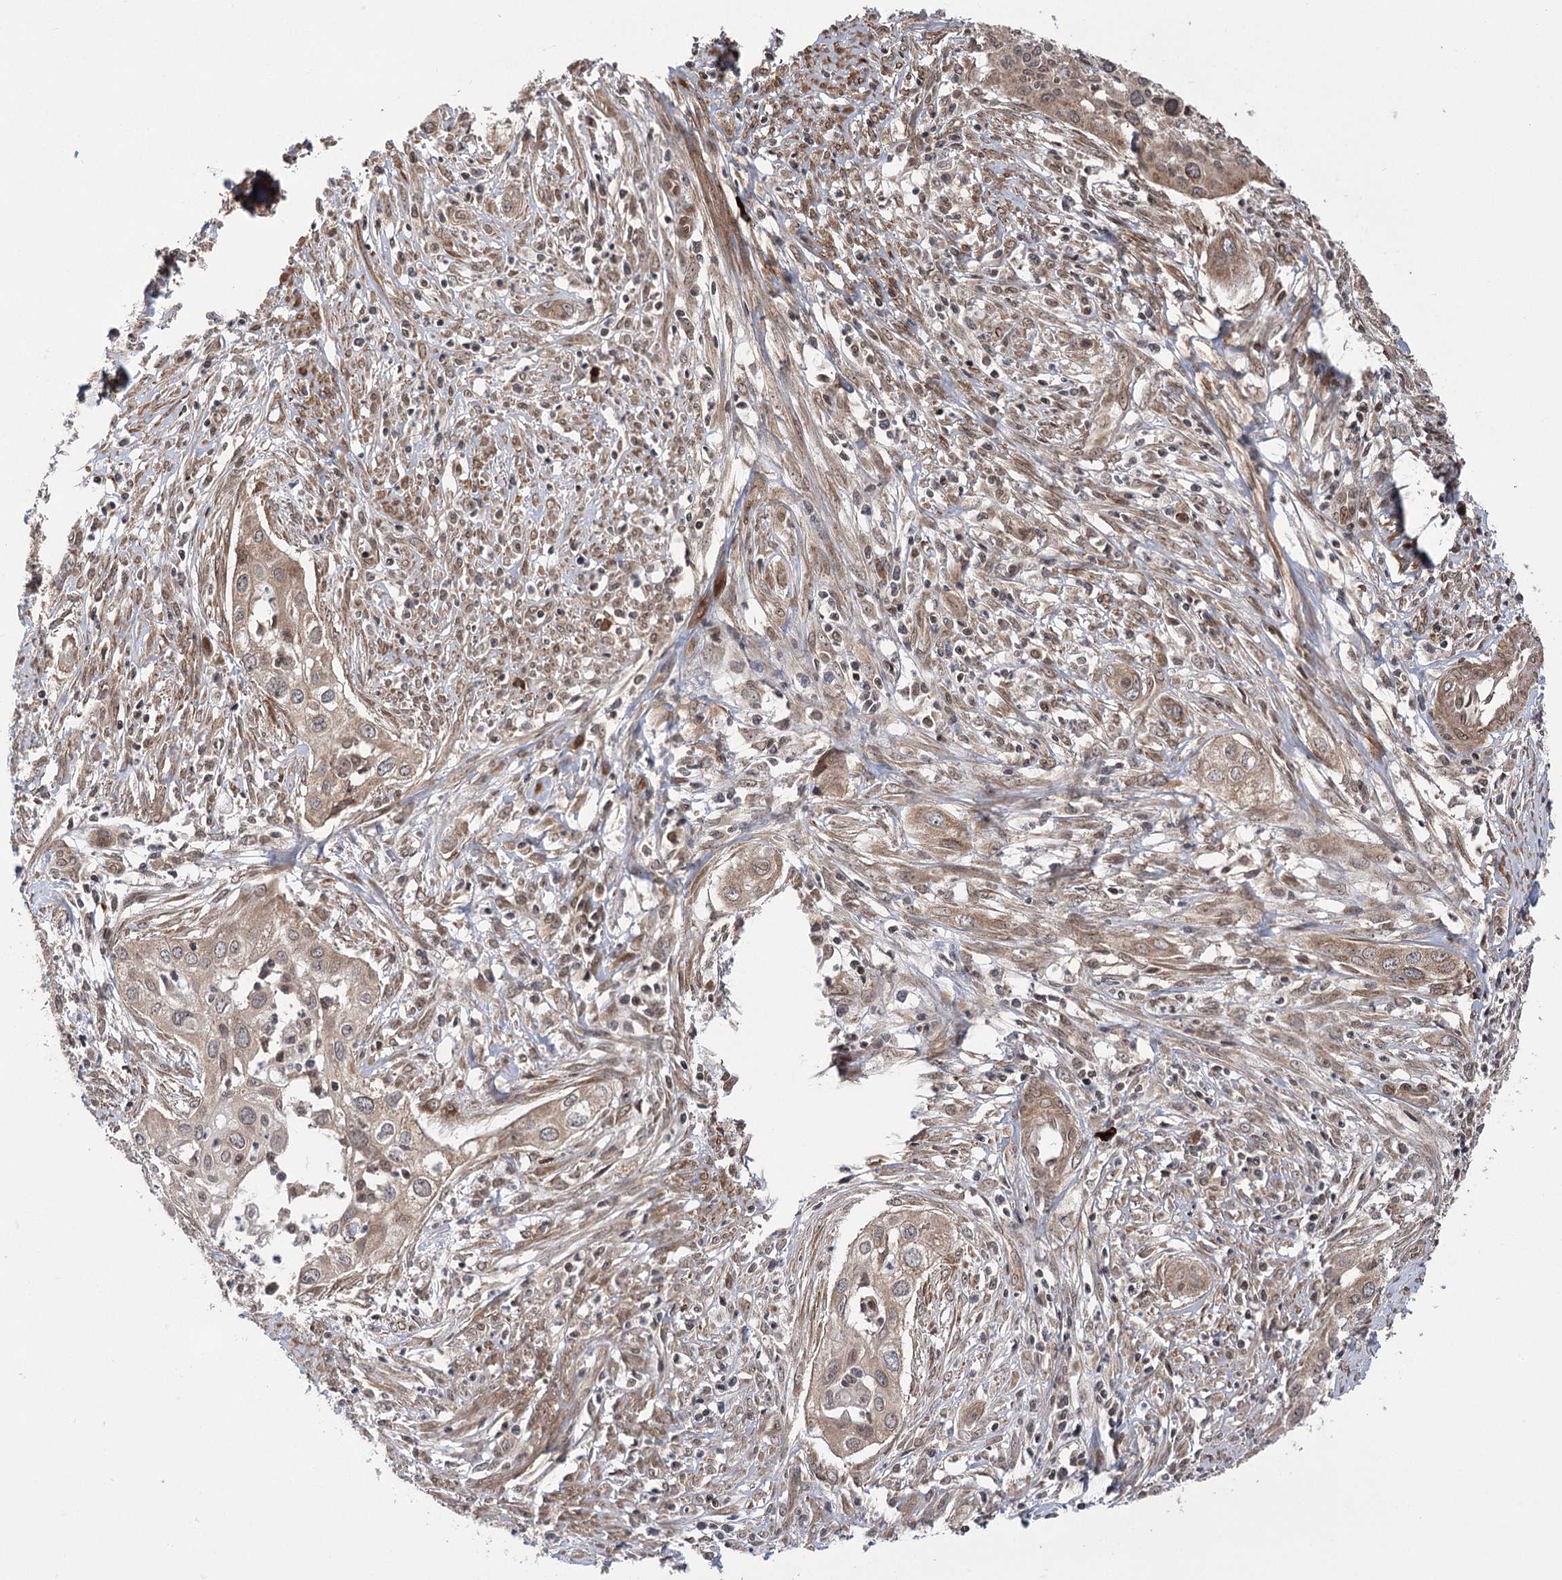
{"staining": {"intensity": "weak", "quantity": ">75%", "location": "cytoplasmic/membranous"}, "tissue": "cervical cancer", "cell_type": "Tumor cells", "image_type": "cancer", "snomed": [{"axis": "morphology", "description": "Squamous cell carcinoma, NOS"}, {"axis": "topography", "description": "Cervix"}], "caption": "DAB immunohistochemical staining of human cervical cancer (squamous cell carcinoma) shows weak cytoplasmic/membranous protein expression in approximately >75% of tumor cells.", "gene": "TENM2", "patient": {"sex": "female", "age": 34}}